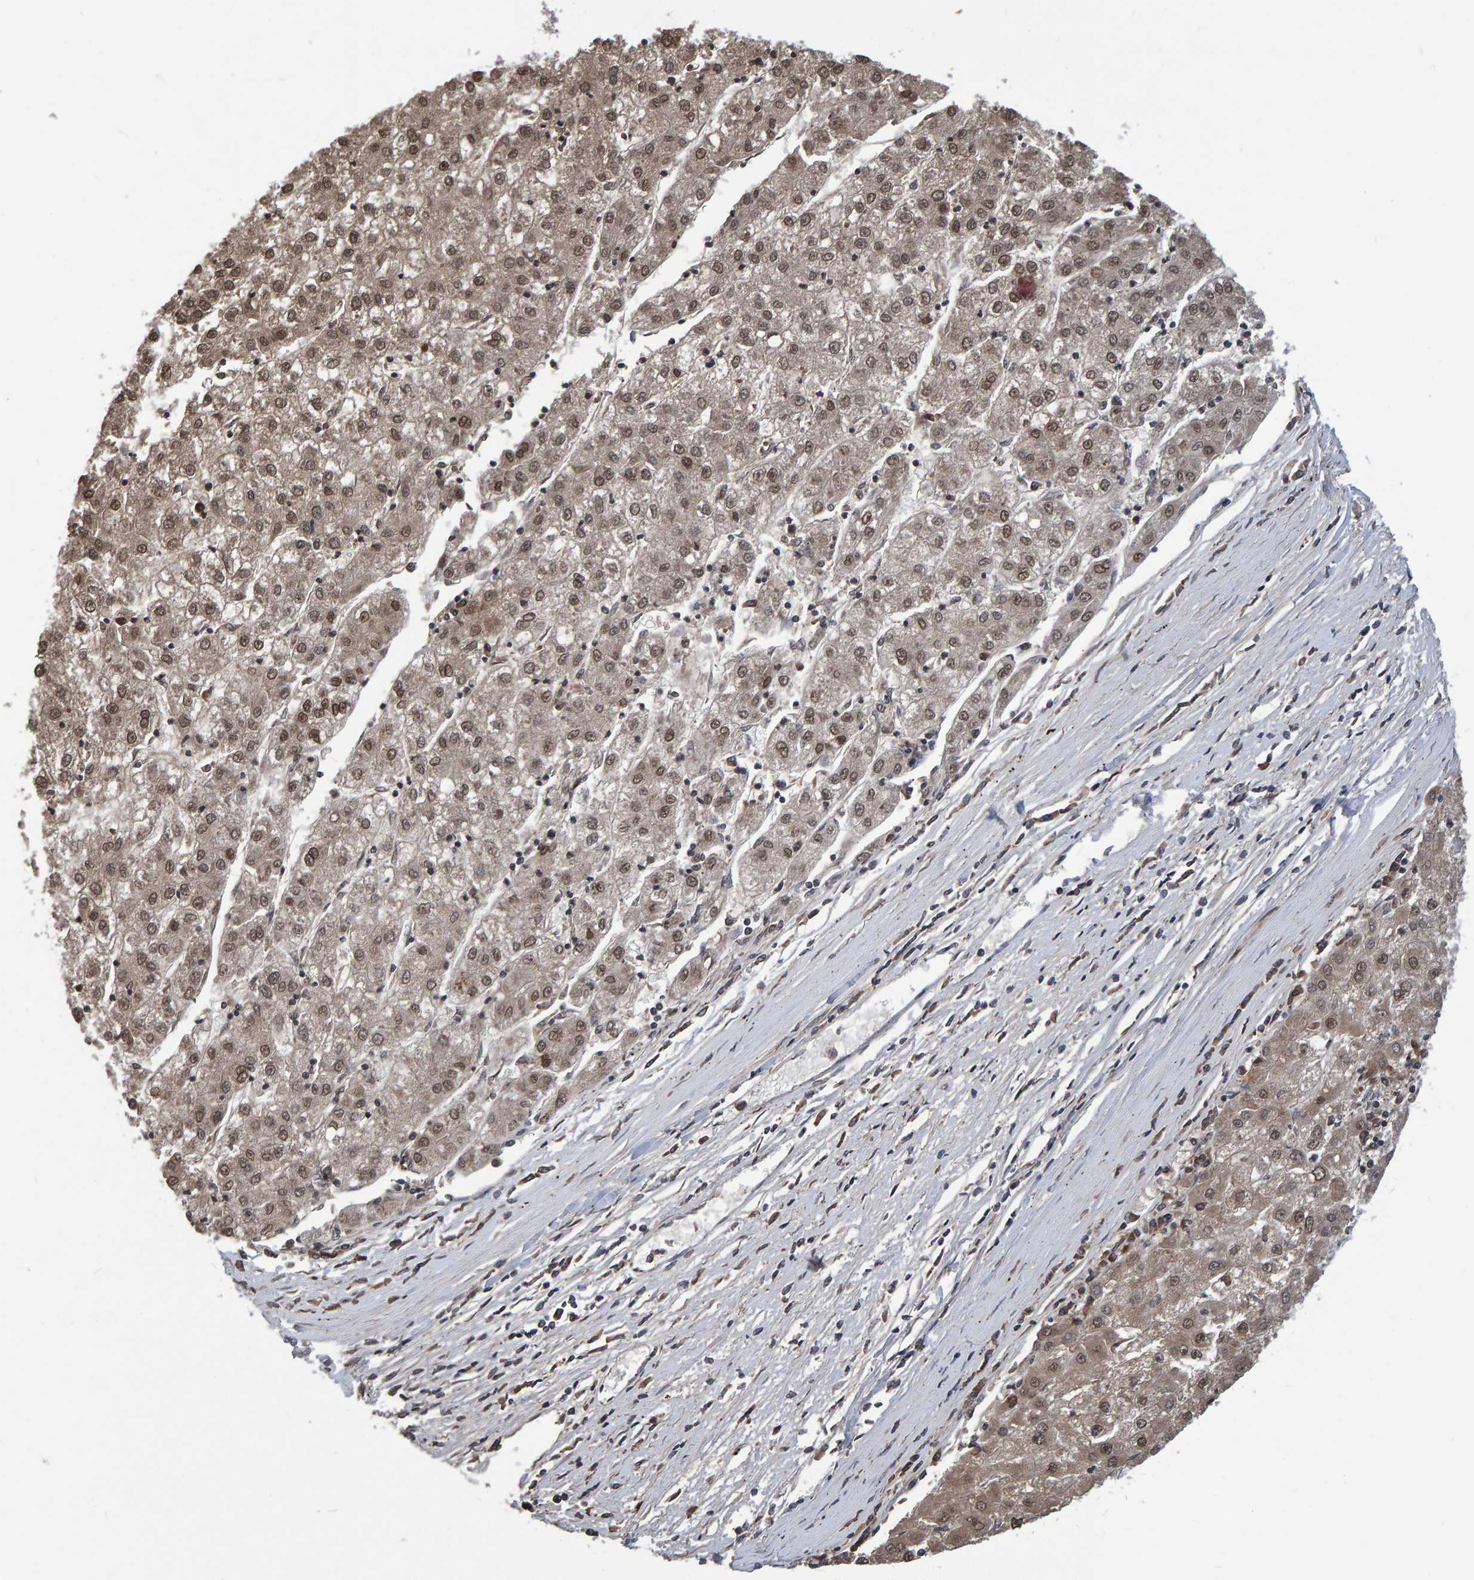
{"staining": {"intensity": "weak", "quantity": ">75%", "location": "cytoplasmic/membranous,nuclear"}, "tissue": "liver cancer", "cell_type": "Tumor cells", "image_type": "cancer", "snomed": [{"axis": "morphology", "description": "Carcinoma, Hepatocellular, NOS"}, {"axis": "topography", "description": "Liver"}], "caption": "An image showing weak cytoplasmic/membranous and nuclear positivity in approximately >75% of tumor cells in hepatocellular carcinoma (liver), as visualized by brown immunohistochemical staining.", "gene": "GAB2", "patient": {"sex": "male", "age": 72}}